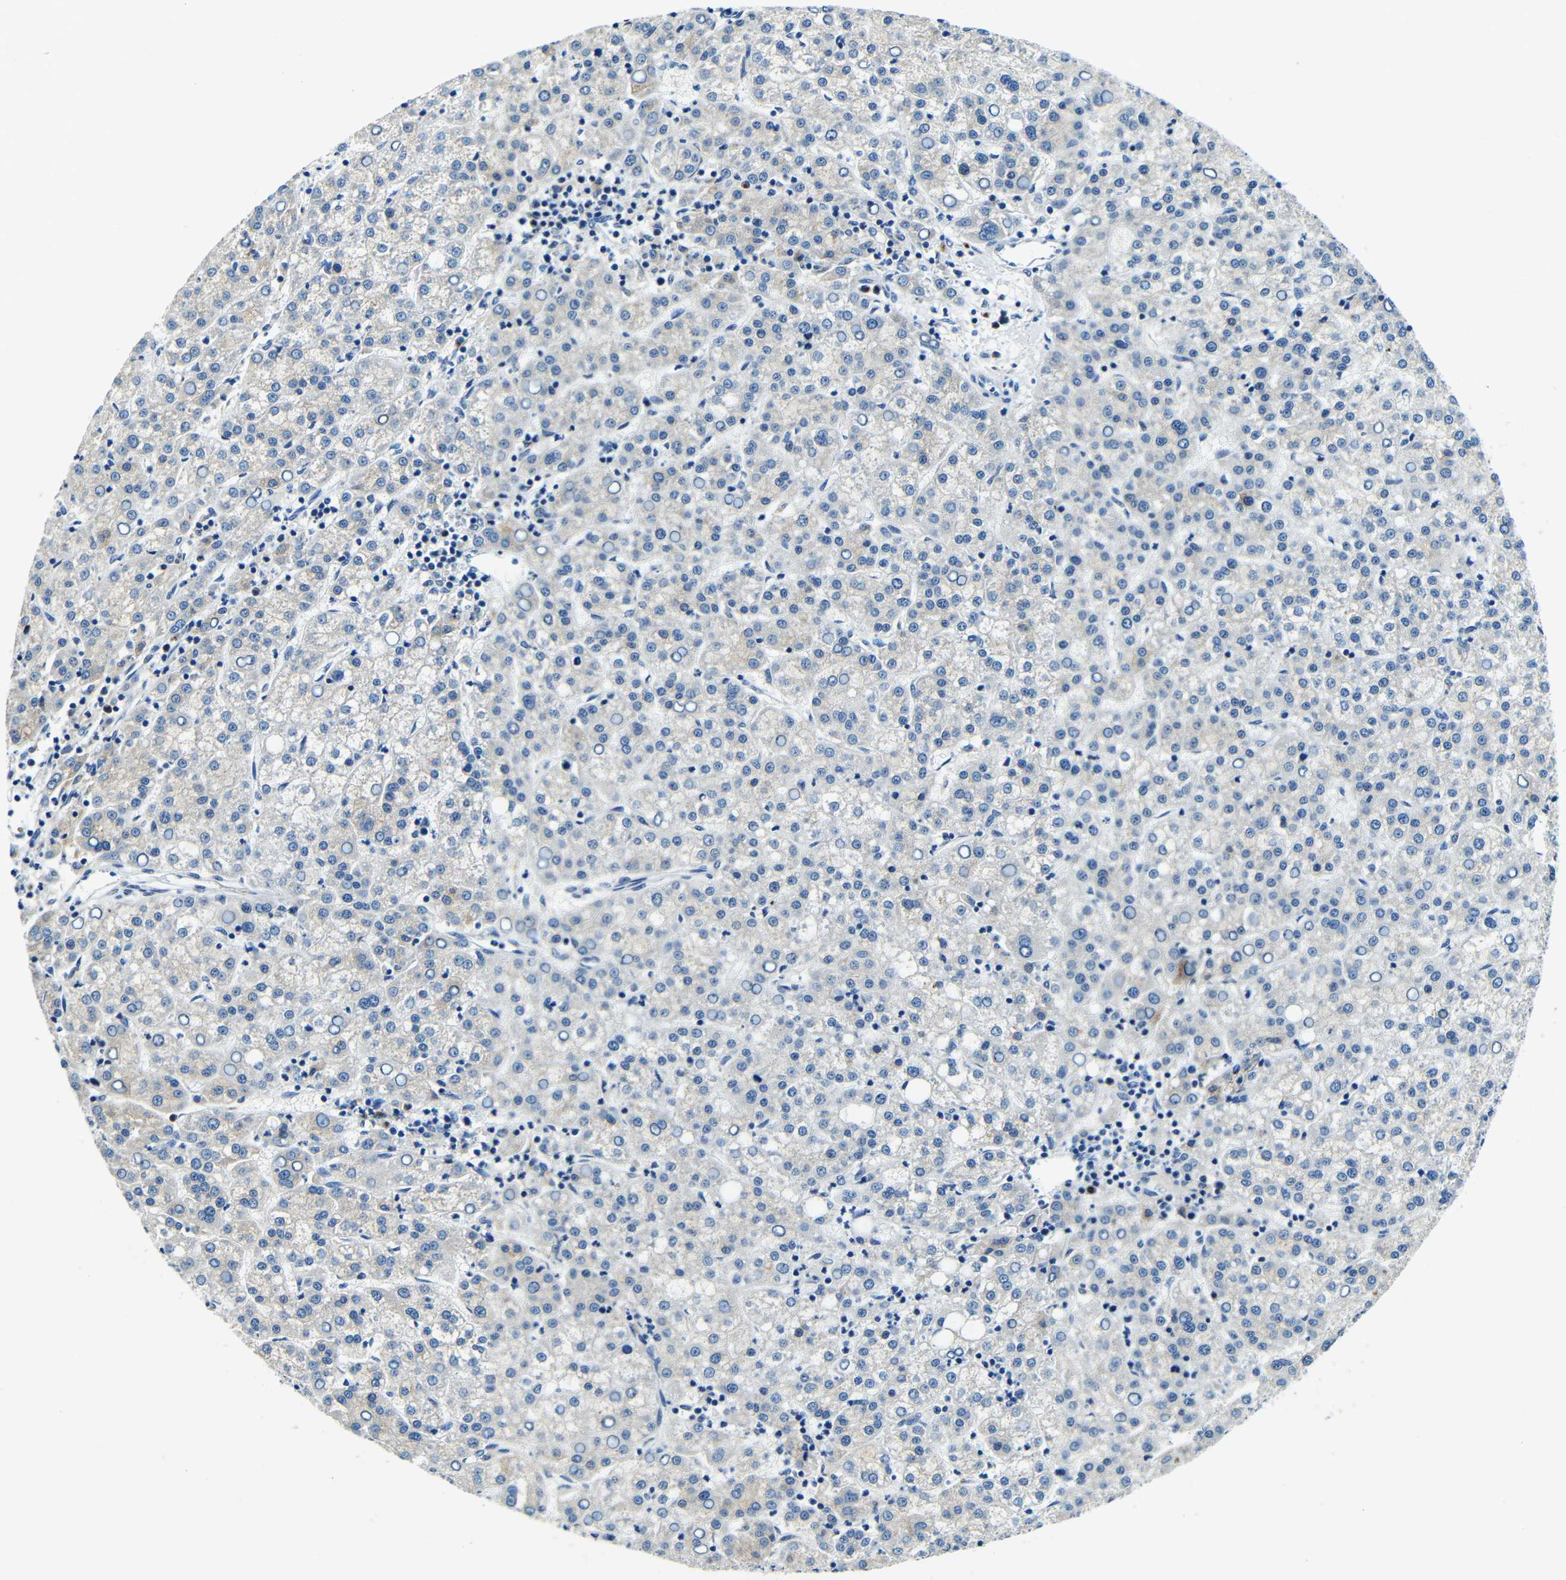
{"staining": {"intensity": "negative", "quantity": "none", "location": "none"}, "tissue": "liver cancer", "cell_type": "Tumor cells", "image_type": "cancer", "snomed": [{"axis": "morphology", "description": "Carcinoma, Hepatocellular, NOS"}, {"axis": "topography", "description": "Liver"}], "caption": "IHC image of liver cancer stained for a protein (brown), which reveals no positivity in tumor cells.", "gene": "USO1", "patient": {"sex": "female", "age": 58}}